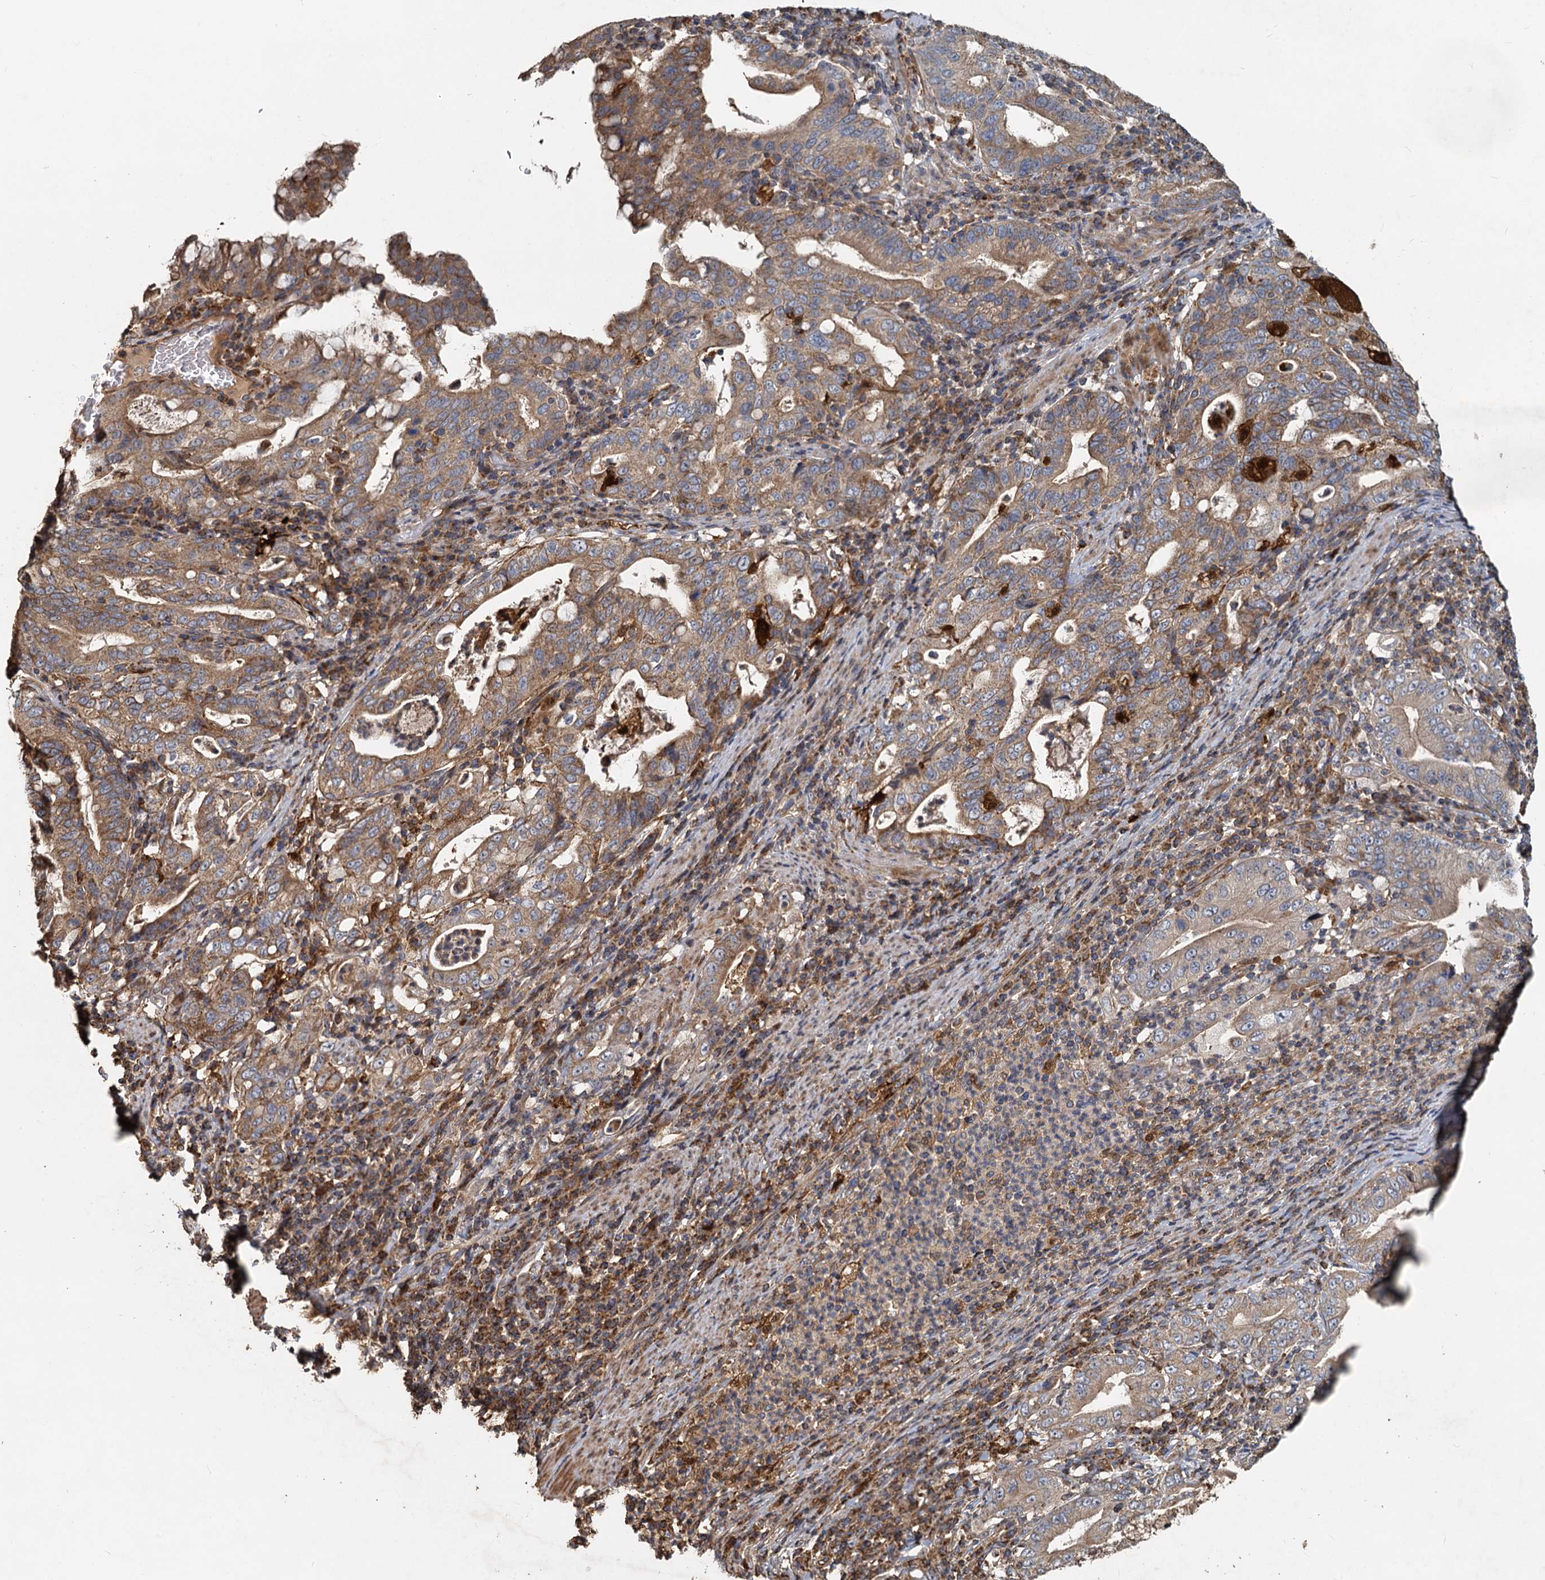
{"staining": {"intensity": "moderate", "quantity": ">75%", "location": "cytoplasmic/membranous"}, "tissue": "stomach cancer", "cell_type": "Tumor cells", "image_type": "cancer", "snomed": [{"axis": "morphology", "description": "Normal tissue, NOS"}, {"axis": "morphology", "description": "Adenocarcinoma, NOS"}, {"axis": "topography", "description": "Esophagus"}, {"axis": "topography", "description": "Stomach, upper"}, {"axis": "topography", "description": "Peripheral nerve tissue"}], "caption": "This is an image of immunohistochemistry (IHC) staining of stomach adenocarcinoma, which shows moderate positivity in the cytoplasmic/membranous of tumor cells.", "gene": "SDS", "patient": {"sex": "male", "age": 62}}